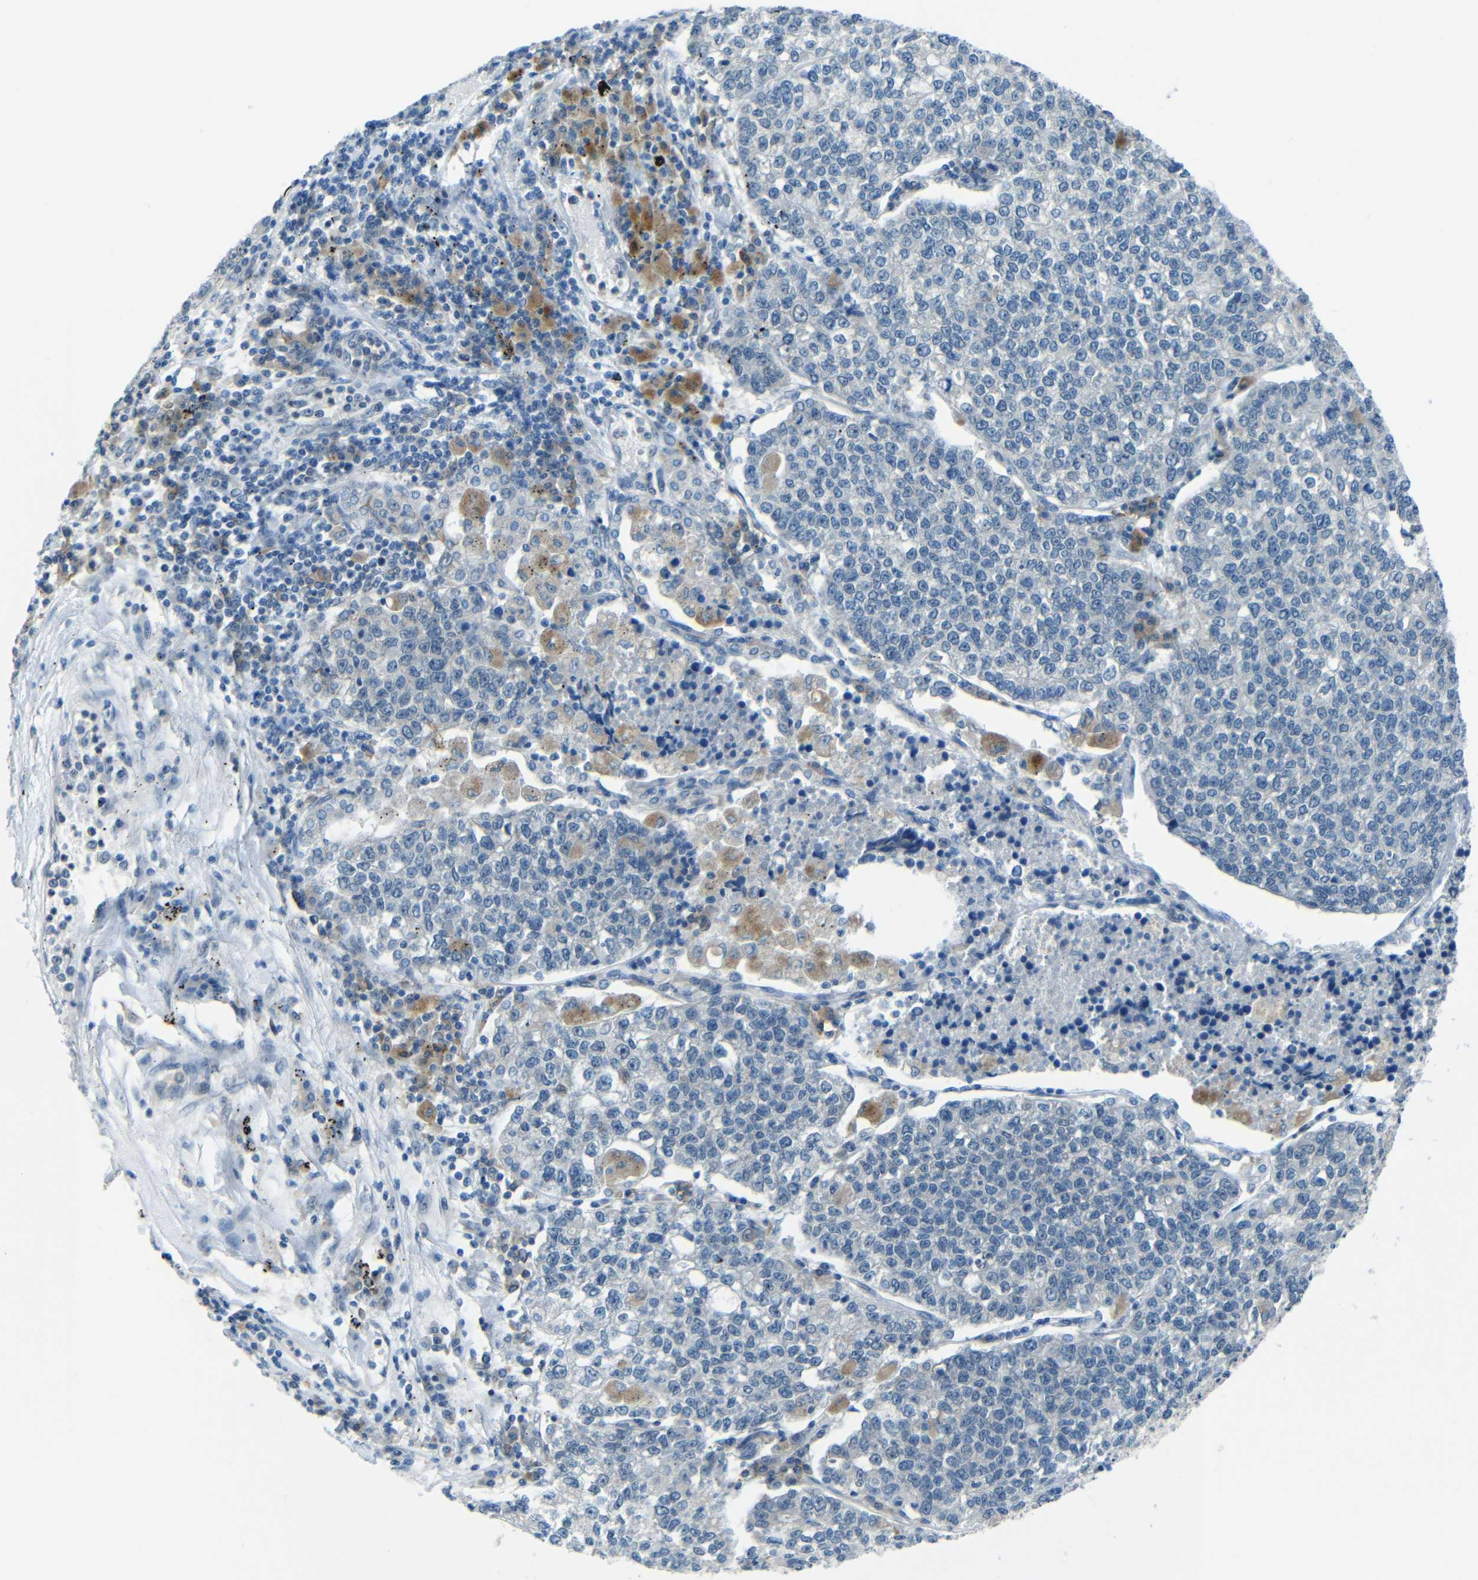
{"staining": {"intensity": "negative", "quantity": "none", "location": "none"}, "tissue": "lung cancer", "cell_type": "Tumor cells", "image_type": "cancer", "snomed": [{"axis": "morphology", "description": "Adenocarcinoma, NOS"}, {"axis": "topography", "description": "Lung"}], "caption": "DAB immunohistochemical staining of human lung cancer (adenocarcinoma) displays no significant positivity in tumor cells.", "gene": "ANKRD22", "patient": {"sex": "male", "age": 49}}